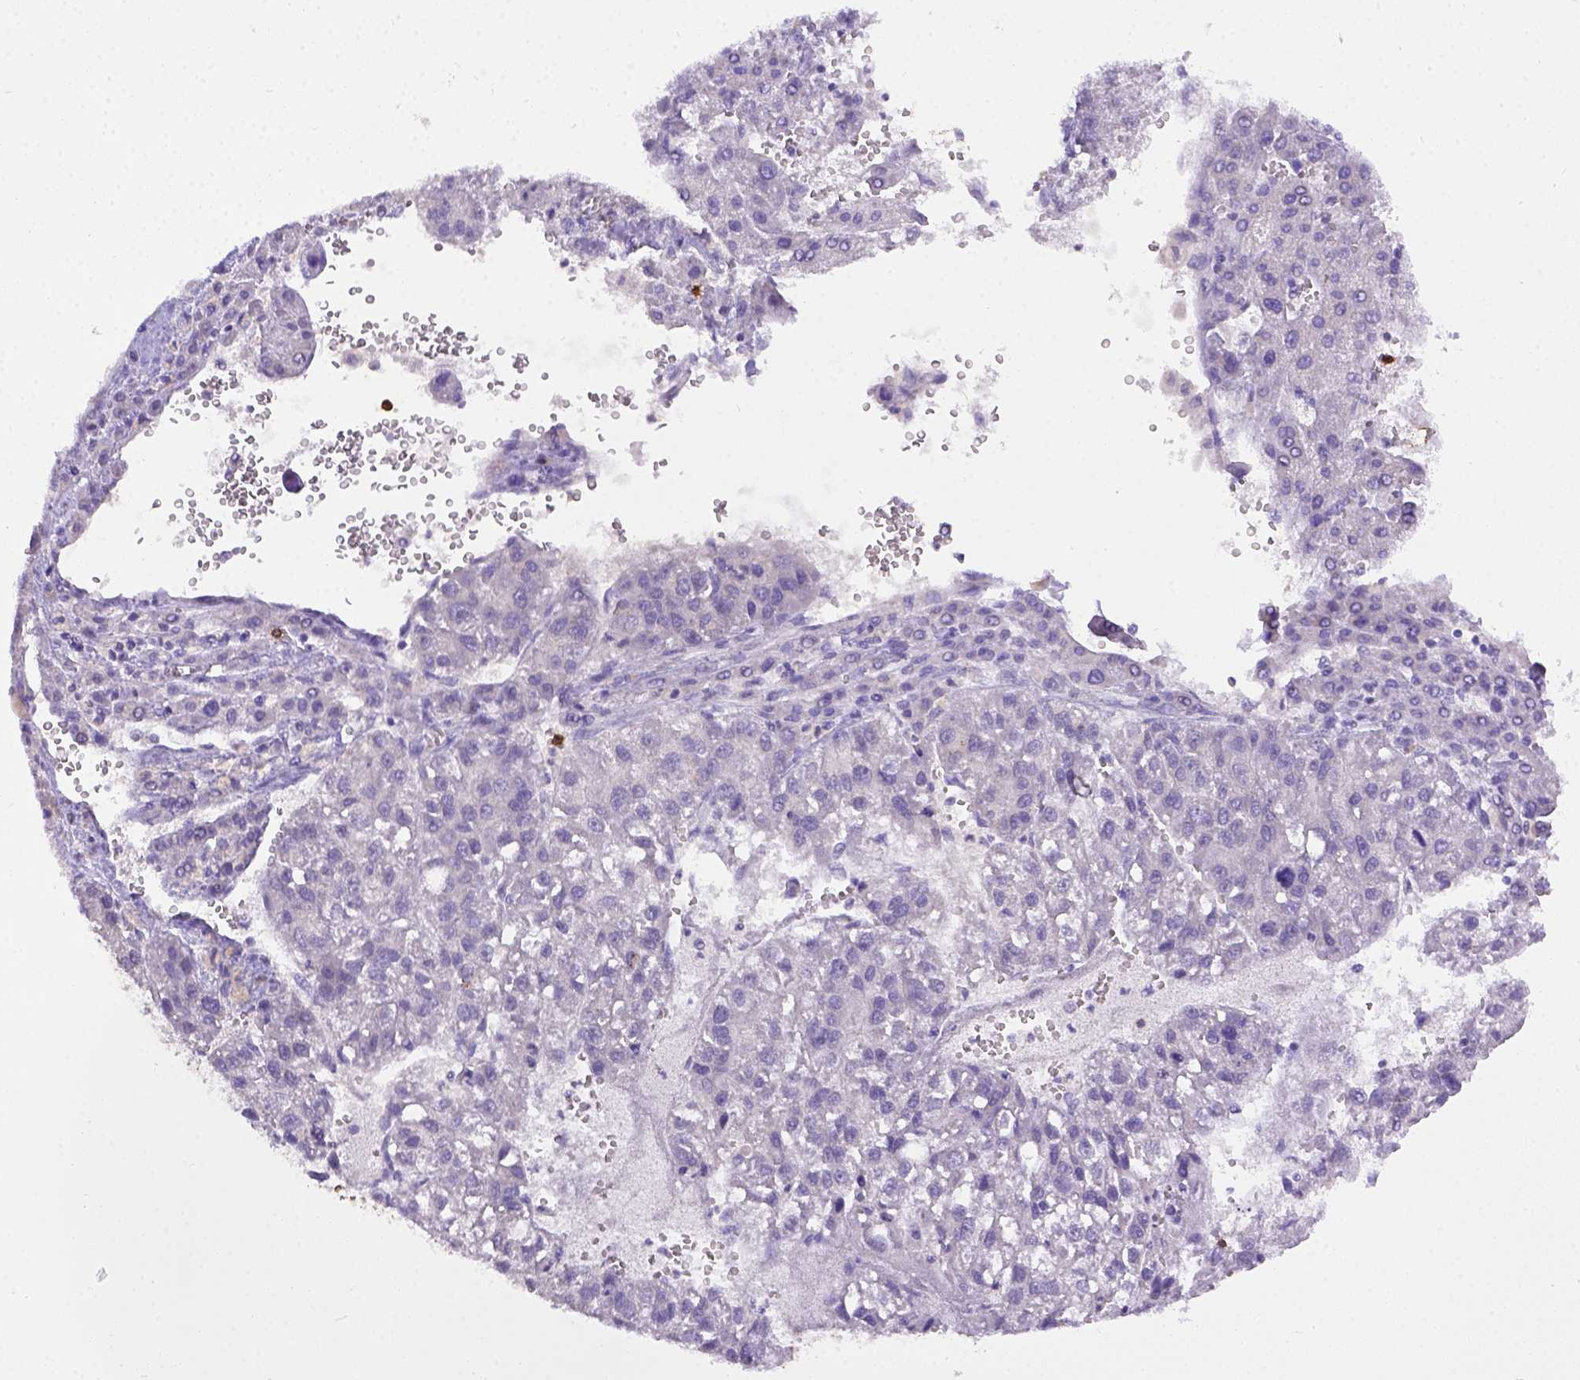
{"staining": {"intensity": "negative", "quantity": "none", "location": "none"}, "tissue": "liver cancer", "cell_type": "Tumor cells", "image_type": "cancer", "snomed": [{"axis": "morphology", "description": "Carcinoma, Hepatocellular, NOS"}, {"axis": "topography", "description": "Liver"}], "caption": "The photomicrograph exhibits no significant staining in tumor cells of liver cancer (hepatocellular carcinoma).", "gene": "B3GAT1", "patient": {"sex": "female", "age": 70}}